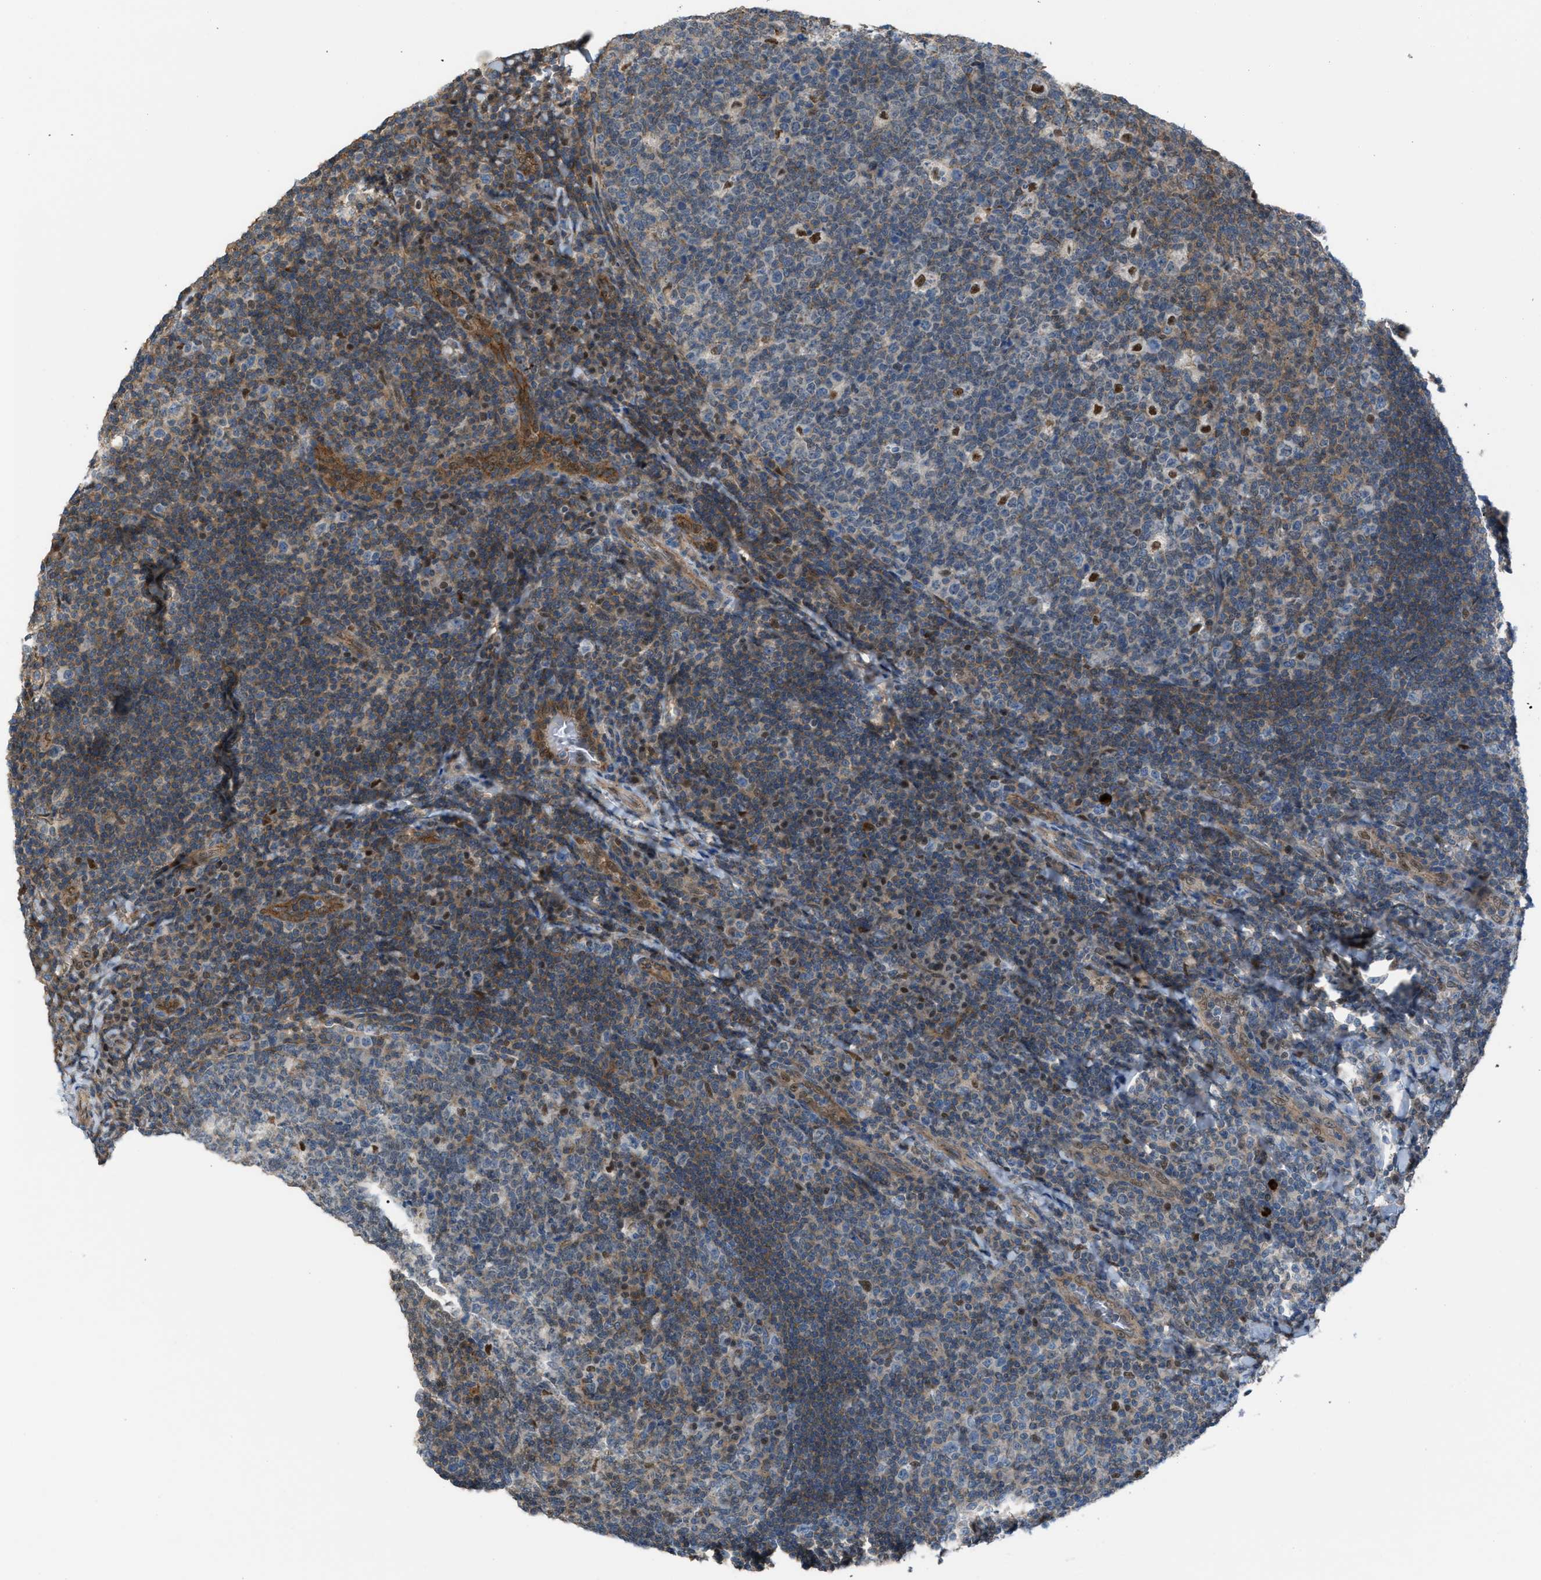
{"staining": {"intensity": "moderate", "quantity": "25%-75%", "location": "cytoplasmic/membranous,nuclear"}, "tissue": "tonsil", "cell_type": "Germinal center cells", "image_type": "normal", "snomed": [{"axis": "morphology", "description": "Normal tissue, NOS"}, {"axis": "topography", "description": "Tonsil"}], "caption": "Tonsil stained for a protein reveals moderate cytoplasmic/membranous,nuclear positivity in germinal center cells. The staining was performed using DAB (3,3'-diaminobenzidine) to visualize the protein expression in brown, while the nuclei were stained in blue with hematoxylin (Magnification: 20x).", "gene": "CRTC1", "patient": {"sex": "male", "age": 17}}